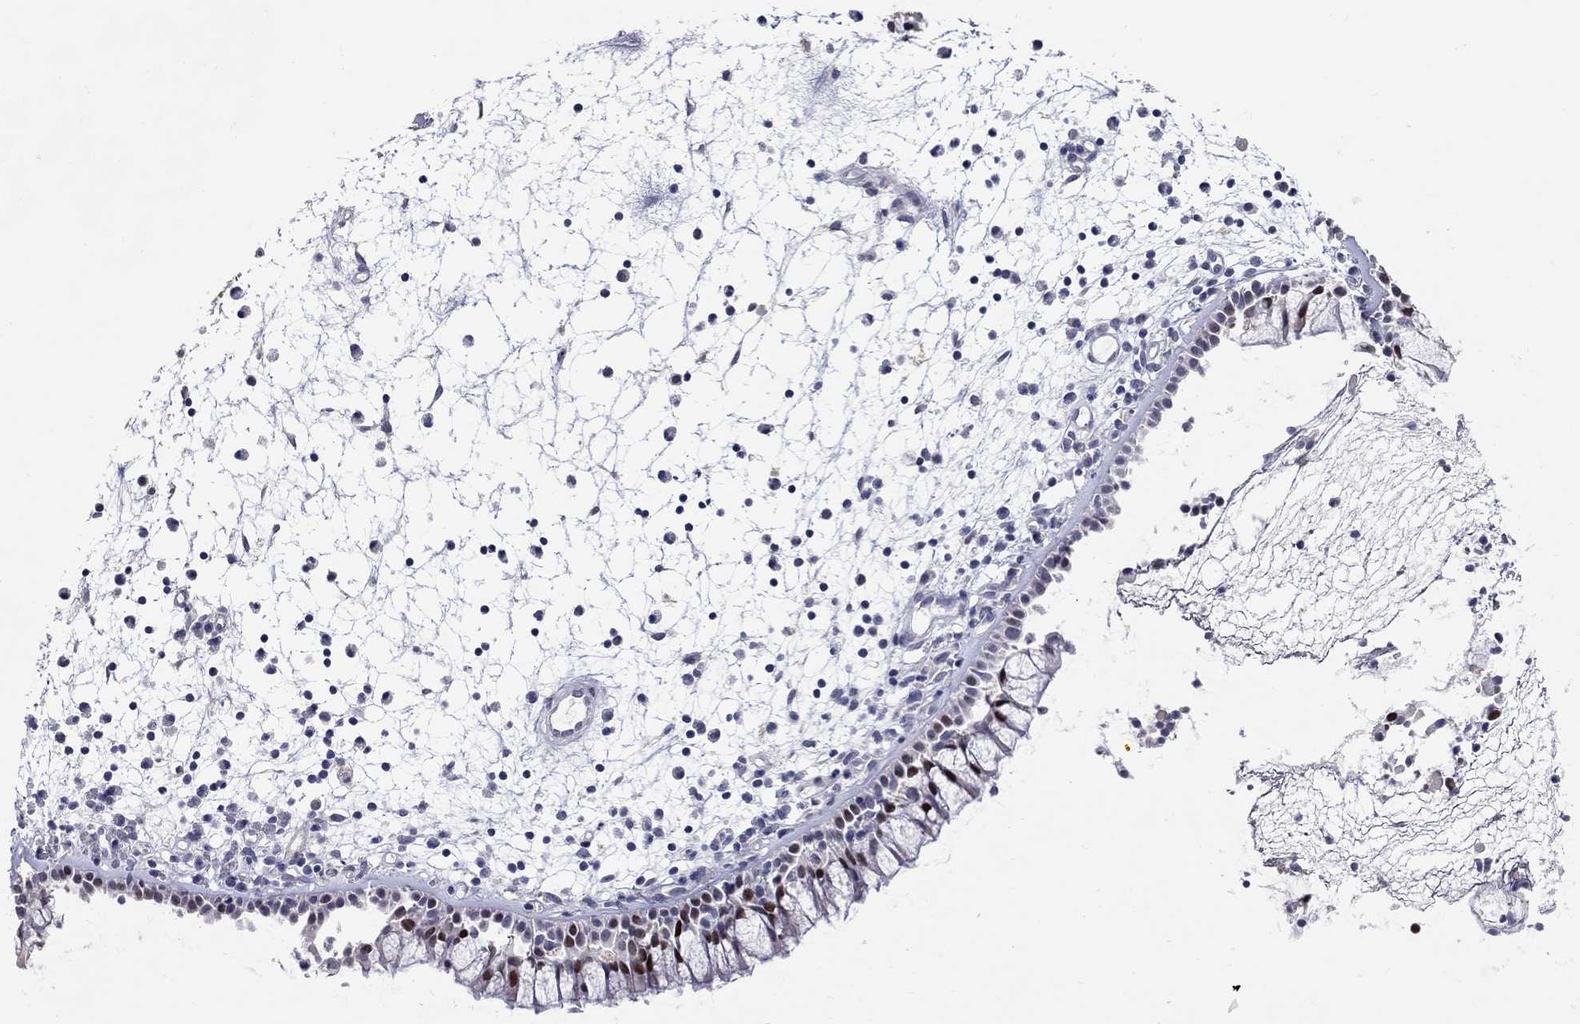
{"staining": {"intensity": "strong", "quantity": "<25%", "location": "nuclear"}, "tissue": "nasopharynx", "cell_type": "Respiratory epithelial cells", "image_type": "normal", "snomed": [{"axis": "morphology", "description": "Normal tissue, NOS"}, {"axis": "morphology", "description": "Polyp, NOS"}, {"axis": "topography", "description": "Nasopharynx"}], "caption": "IHC of unremarkable human nasopharynx exhibits medium levels of strong nuclear positivity in about <25% of respiratory epithelial cells. The protein is stained brown, and the nuclei are stained in blue (DAB (3,3'-diaminobenzidine) IHC with brightfield microscopy, high magnification).", "gene": "RAPGEF5", "patient": {"sex": "female", "age": 56}}